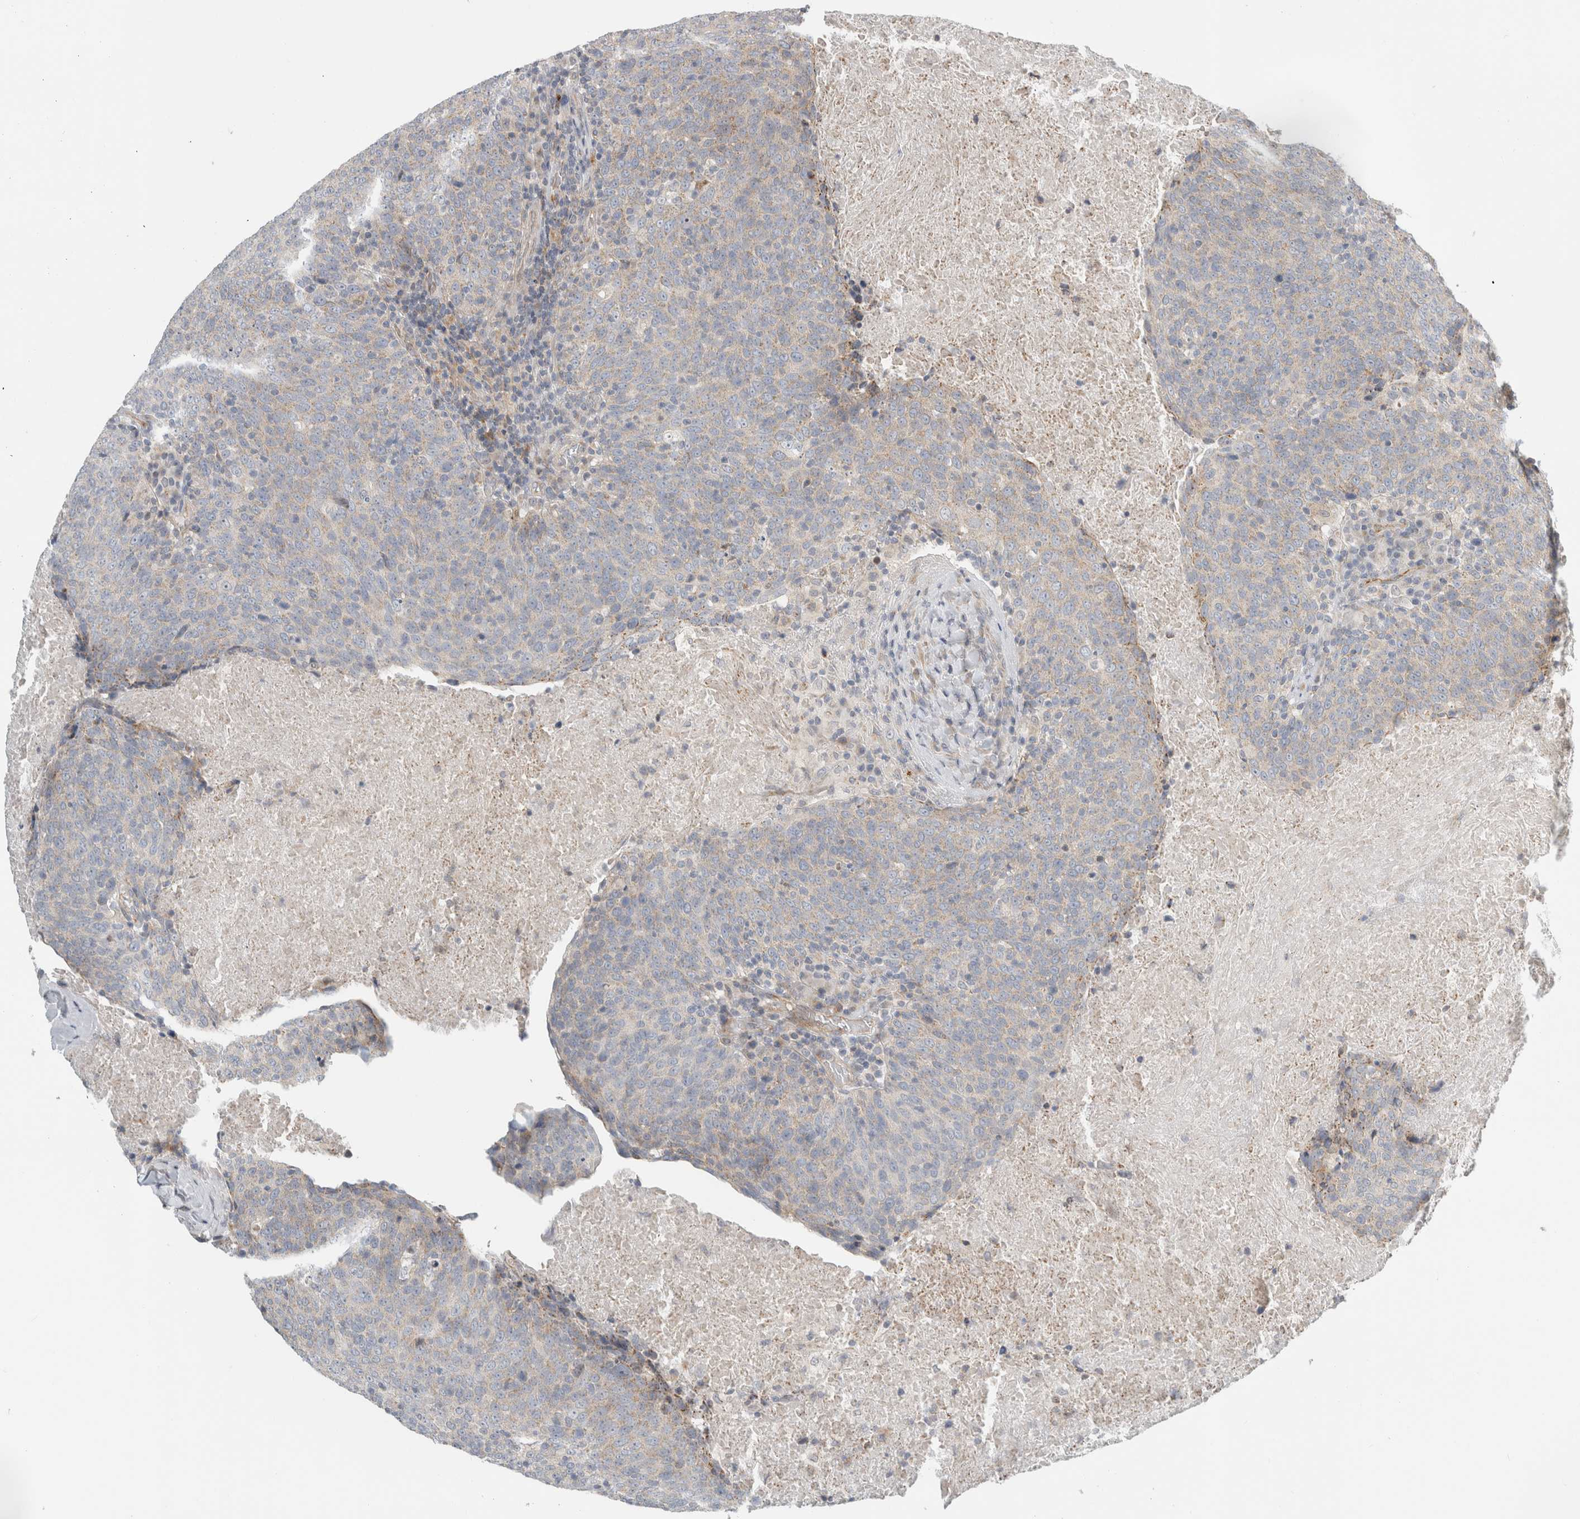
{"staining": {"intensity": "weak", "quantity": "25%-75%", "location": "cytoplasmic/membranous"}, "tissue": "head and neck cancer", "cell_type": "Tumor cells", "image_type": "cancer", "snomed": [{"axis": "morphology", "description": "Squamous cell carcinoma, NOS"}, {"axis": "morphology", "description": "Squamous cell carcinoma, metastatic, NOS"}, {"axis": "topography", "description": "Lymph node"}, {"axis": "topography", "description": "Head-Neck"}], "caption": "Protein expression analysis of metastatic squamous cell carcinoma (head and neck) exhibits weak cytoplasmic/membranous positivity in approximately 25%-75% of tumor cells.", "gene": "KPNA5", "patient": {"sex": "male", "age": 62}}